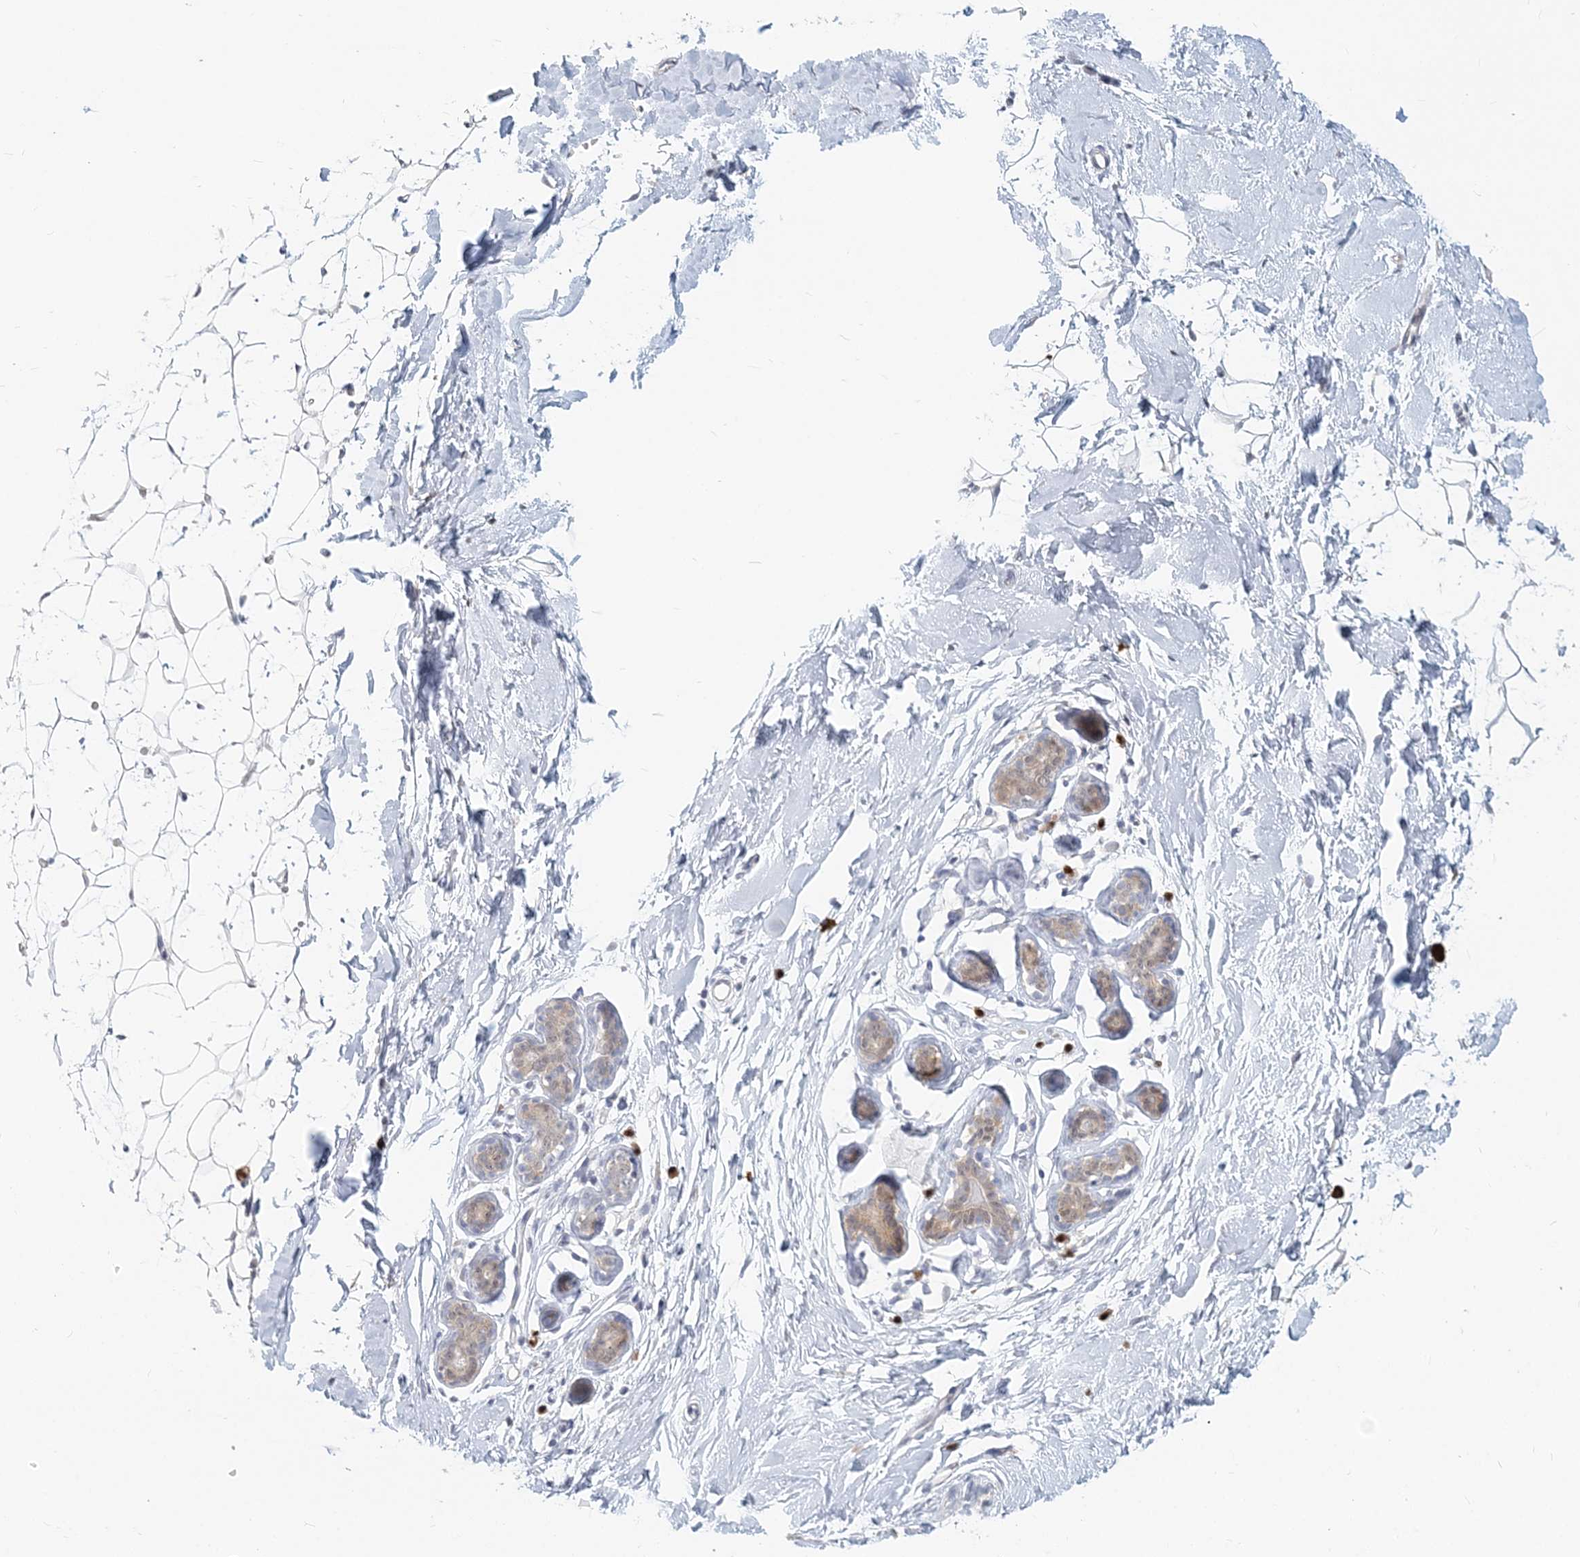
{"staining": {"intensity": "negative", "quantity": "none", "location": "none"}, "tissue": "adipose tissue", "cell_type": "Adipocytes", "image_type": "normal", "snomed": [{"axis": "morphology", "description": "Normal tissue, NOS"}, {"axis": "topography", "description": "Breast"}], "caption": "A high-resolution micrograph shows immunohistochemistry staining of normal adipose tissue, which demonstrates no significant positivity in adipocytes.", "gene": "GMPPA", "patient": {"sex": "female", "age": 23}}